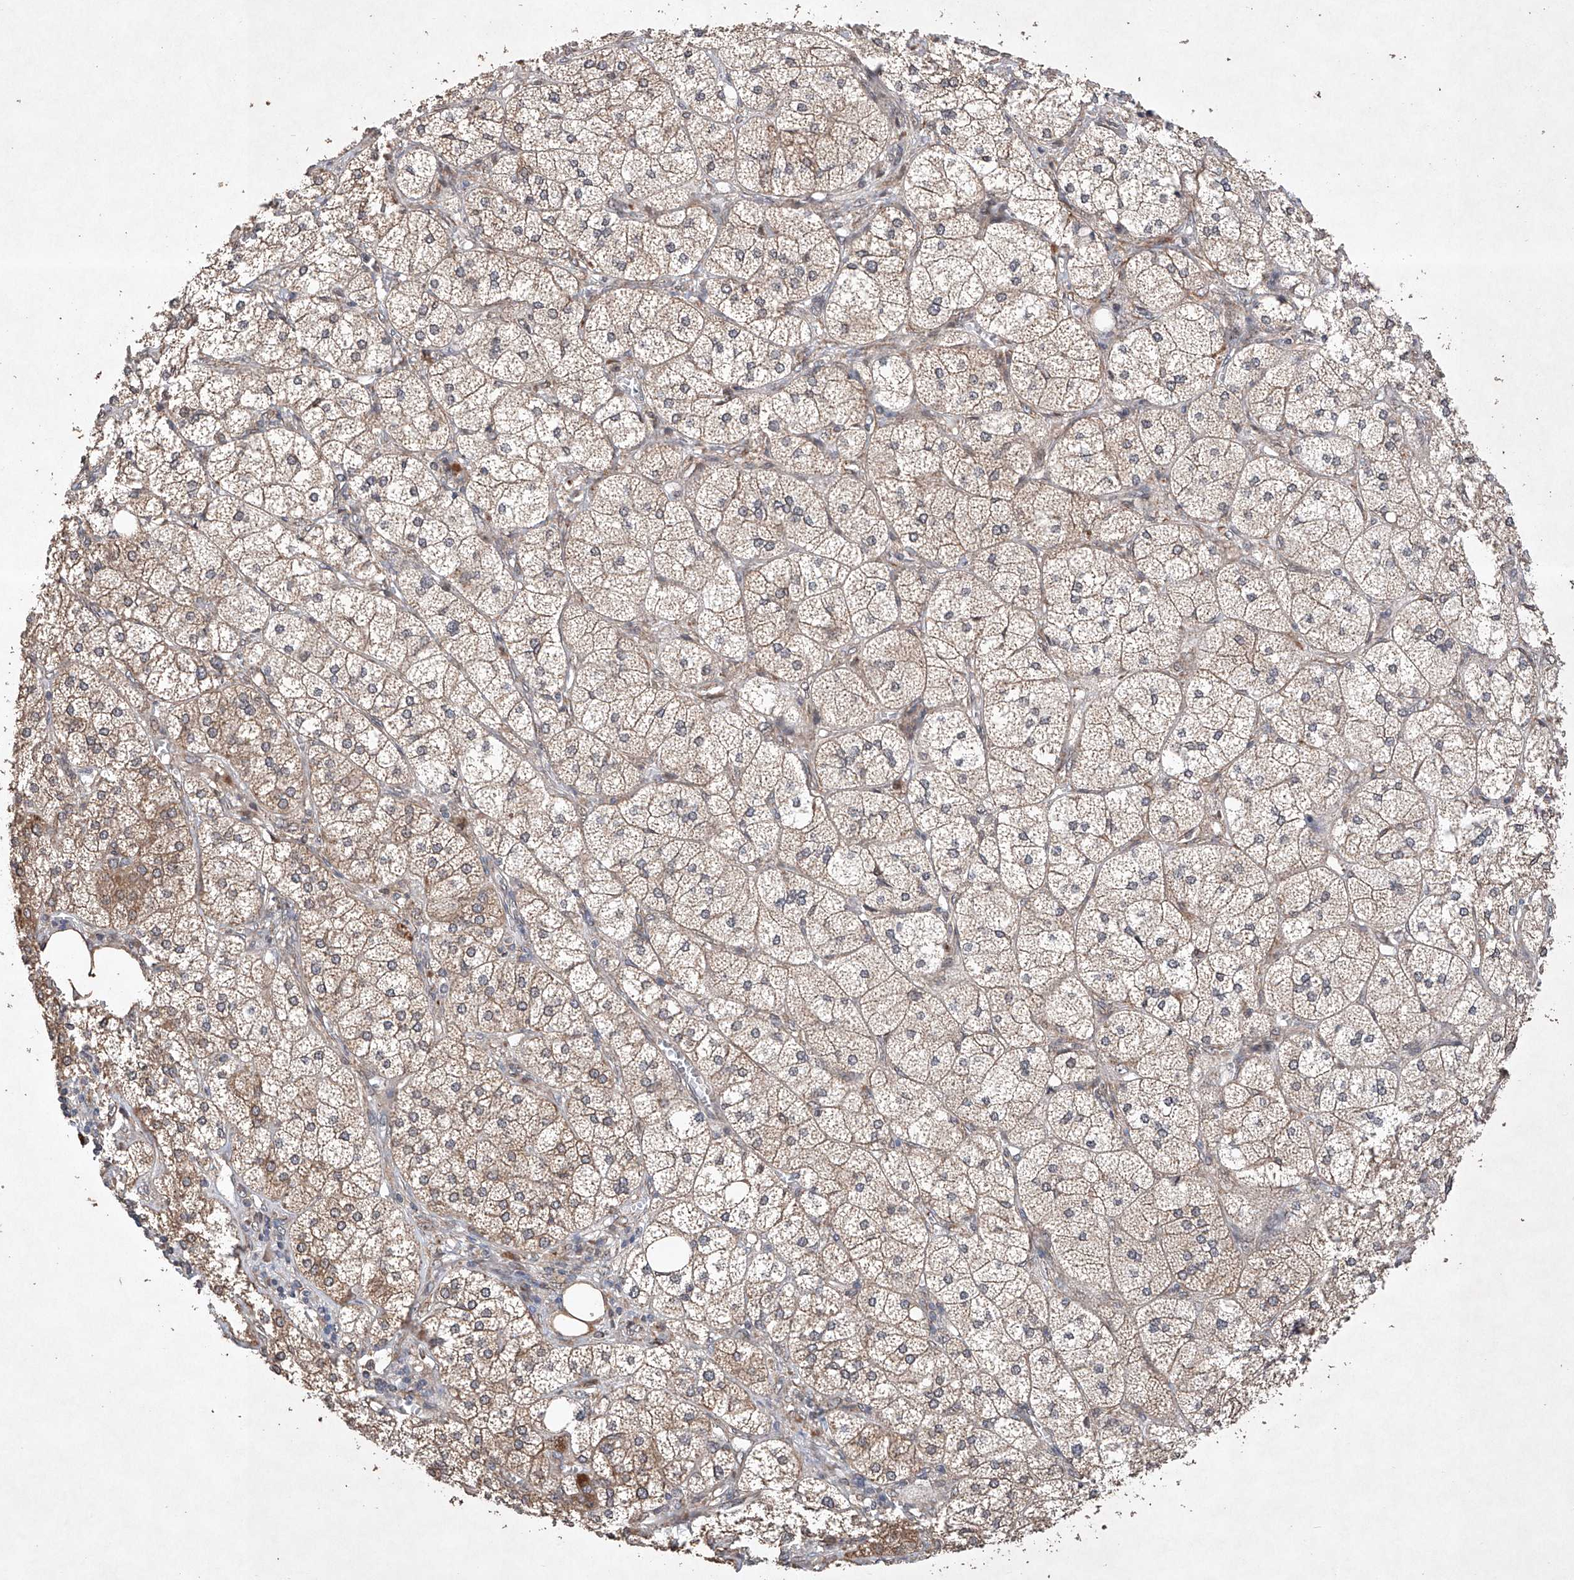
{"staining": {"intensity": "moderate", "quantity": "25%-75%", "location": "cytoplasmic/membranous"}, "tissue": "adrenal gland", "cell_type": "Glandular cells", "image_type": "normal", "snomed": [{"axis": "morphology", "description": "Normal tissue, NOS"}, {"axis": "topography", "description": "Adrenal gland"}], "caption": "Immunohistochemistry (DAB (3,3'-diaminobenzidine)) staining of normal human adrenal gland reveals moderate cytoplasmic/membranous protein staining in approximately 25%-75% of glandular cells. (Stains: DAB in brown, nuclei in blue, Microscopy: brightfield microscopy at high magnification).", "gene": "LURAP1", "patient": {"sex": "female", "age": 61}}